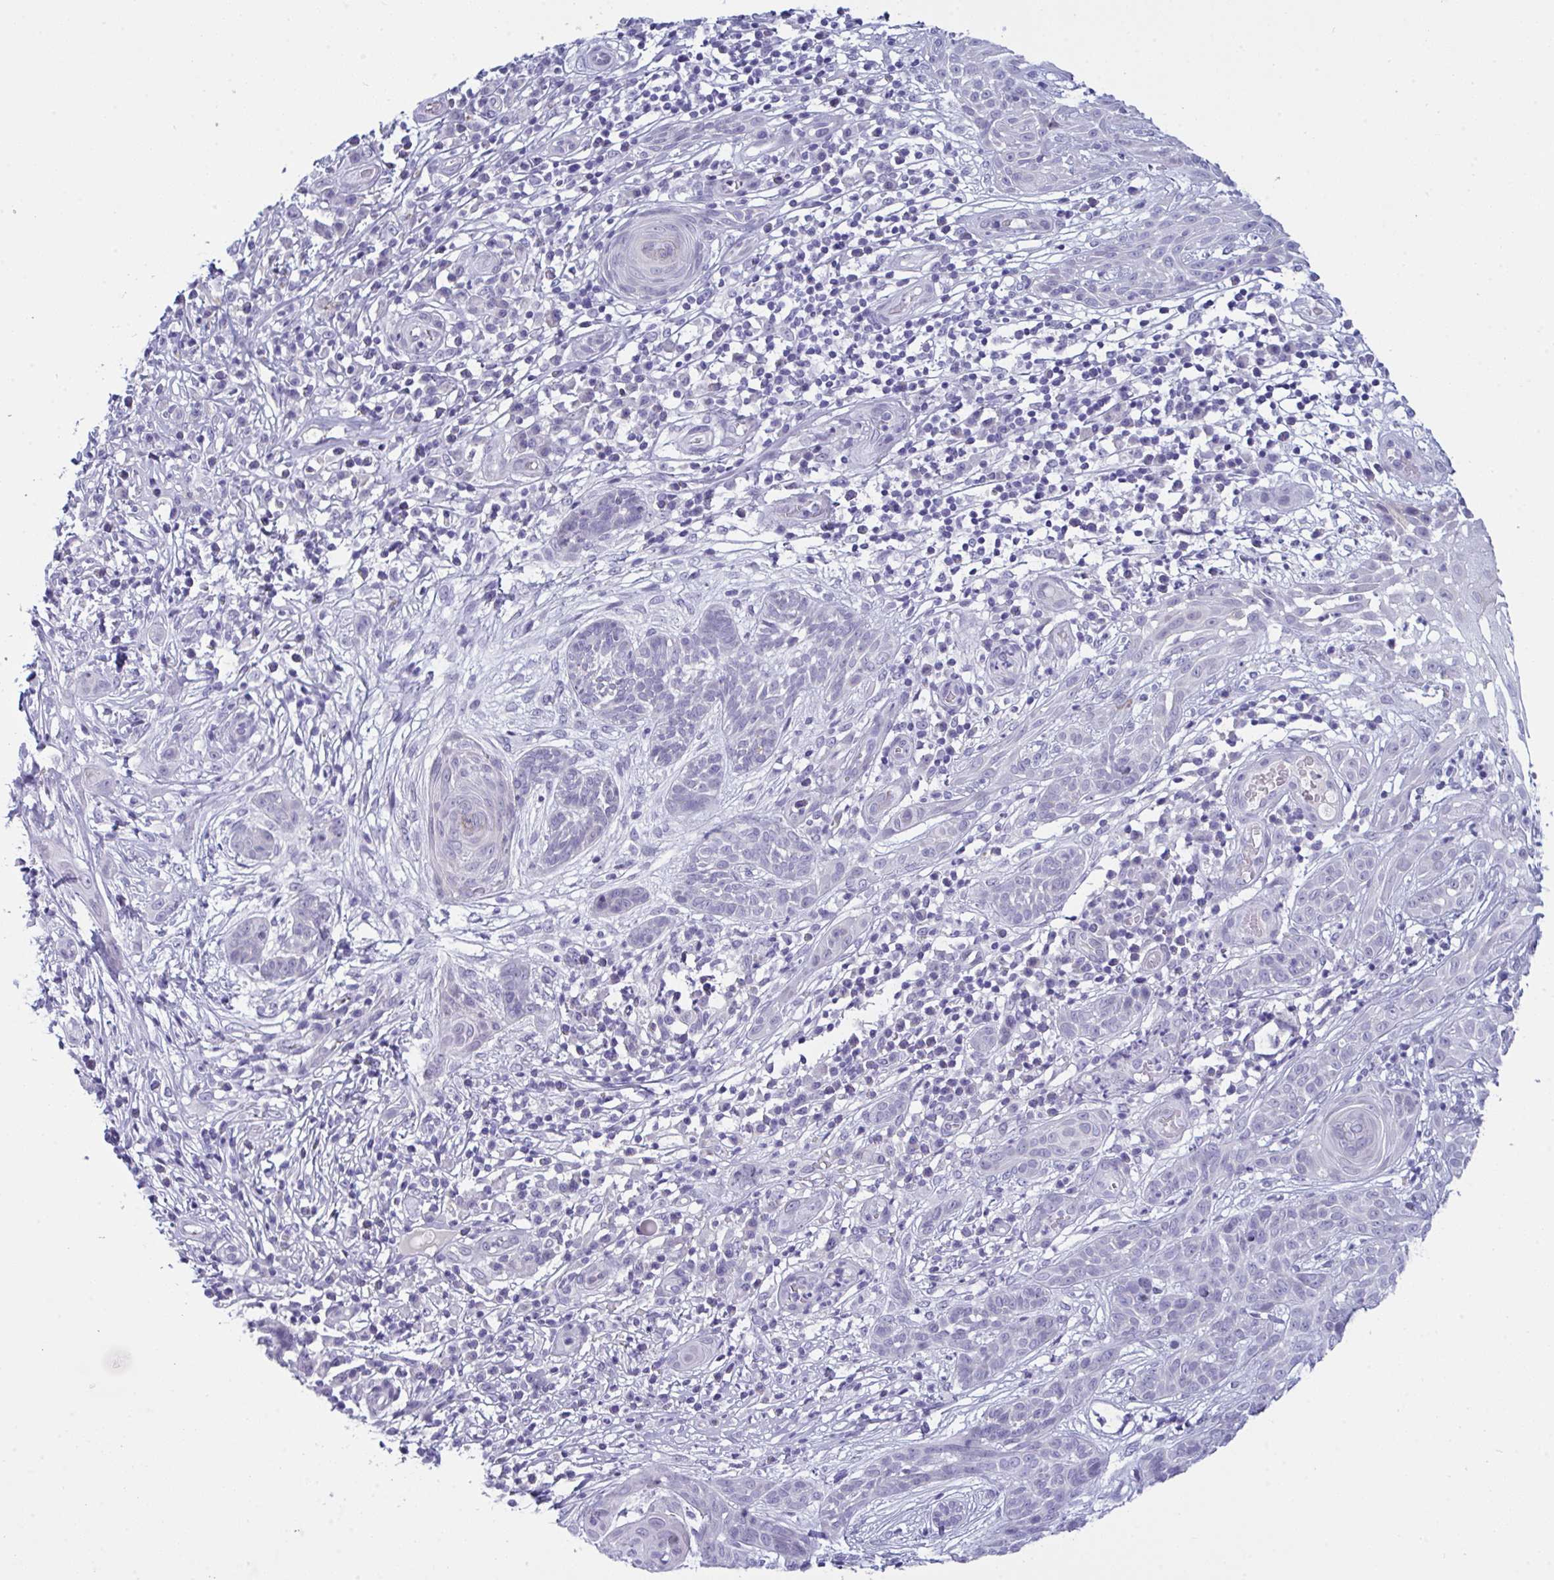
{"staining": {"intensity": "negative", "quantity": "none", "location": "none"}, "tissue": "skin cancer", "cell_type": "Tumor cells", "image_type": "cancer", "snomed": [{"axis": "morphology", "description": "Basal cell carcinoma"}, {"axis": "topography", "description": "Skin"}, {"axis": "topography", "description": "Skin, foot"}], "caption": "The micrograph displays no staining of tumor cells in skin cancer.", "gene": "PRDM9", "patient": {"sex": "female", "age": 86}}